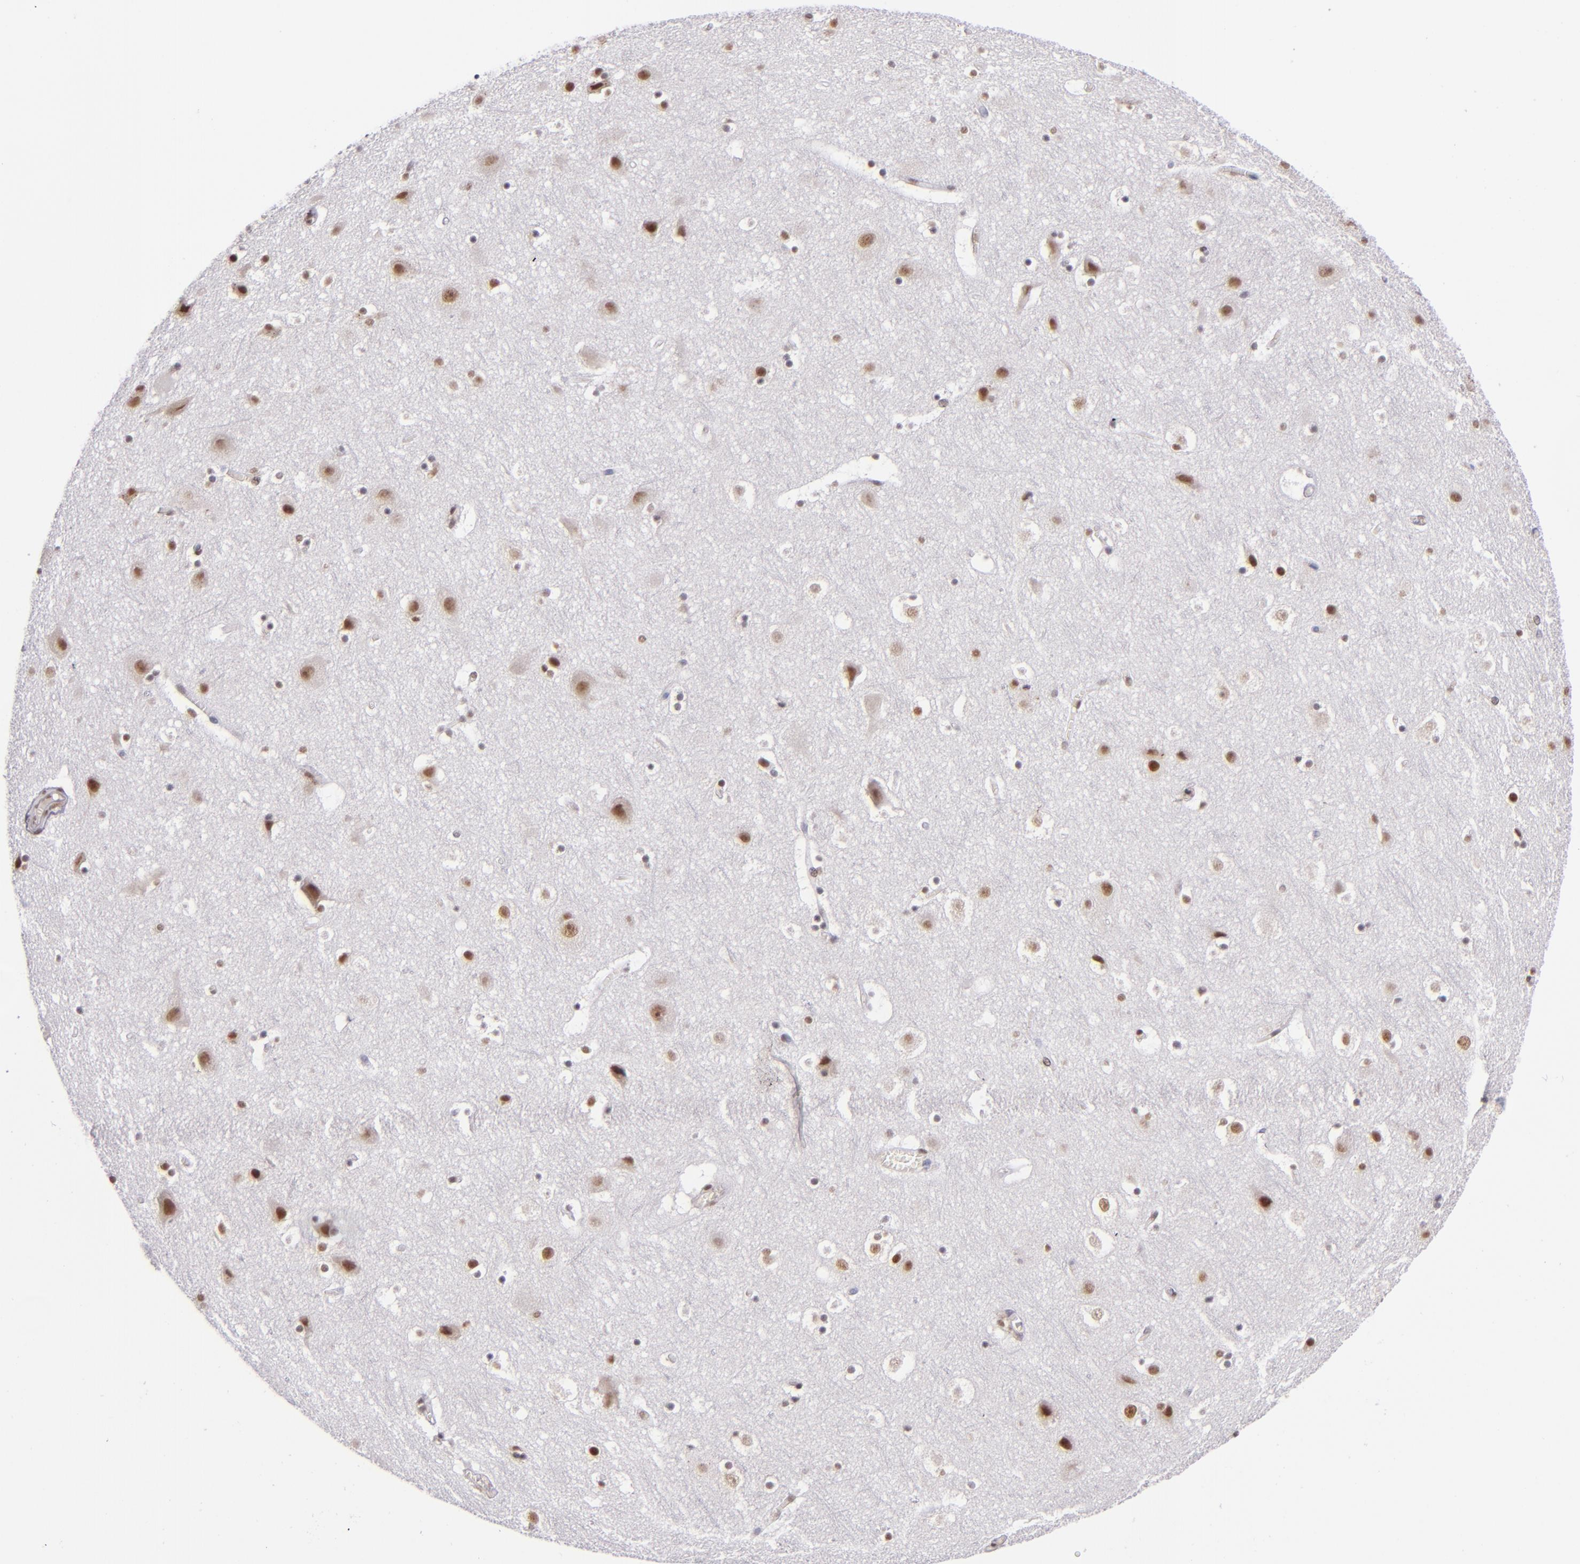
{"staining": {"intensity": "weak", "quantity": "<25%", "location": "nuclear"}, "tissue": "cerebral cortex", "cell_type": "Endothelial cells", "image_type": "normal", "snomed": [{"axis": "morphology", "description": "Normal tissue, NOS"}, {"axis": "topography", "description": "Cerebral cortex"}], "caption": "The image demonstrates no significant staining in endothelial cells of cerebral cortex. The staining was performed using DAB (3,3'-diaminobenzidine) to visualize the protein expression in brown, while the nuclei were stained in blue with hematoxylin (Magnification: 20x).", "gene": "ZNF148", "patient": {"sex": "male", "age": 45}}